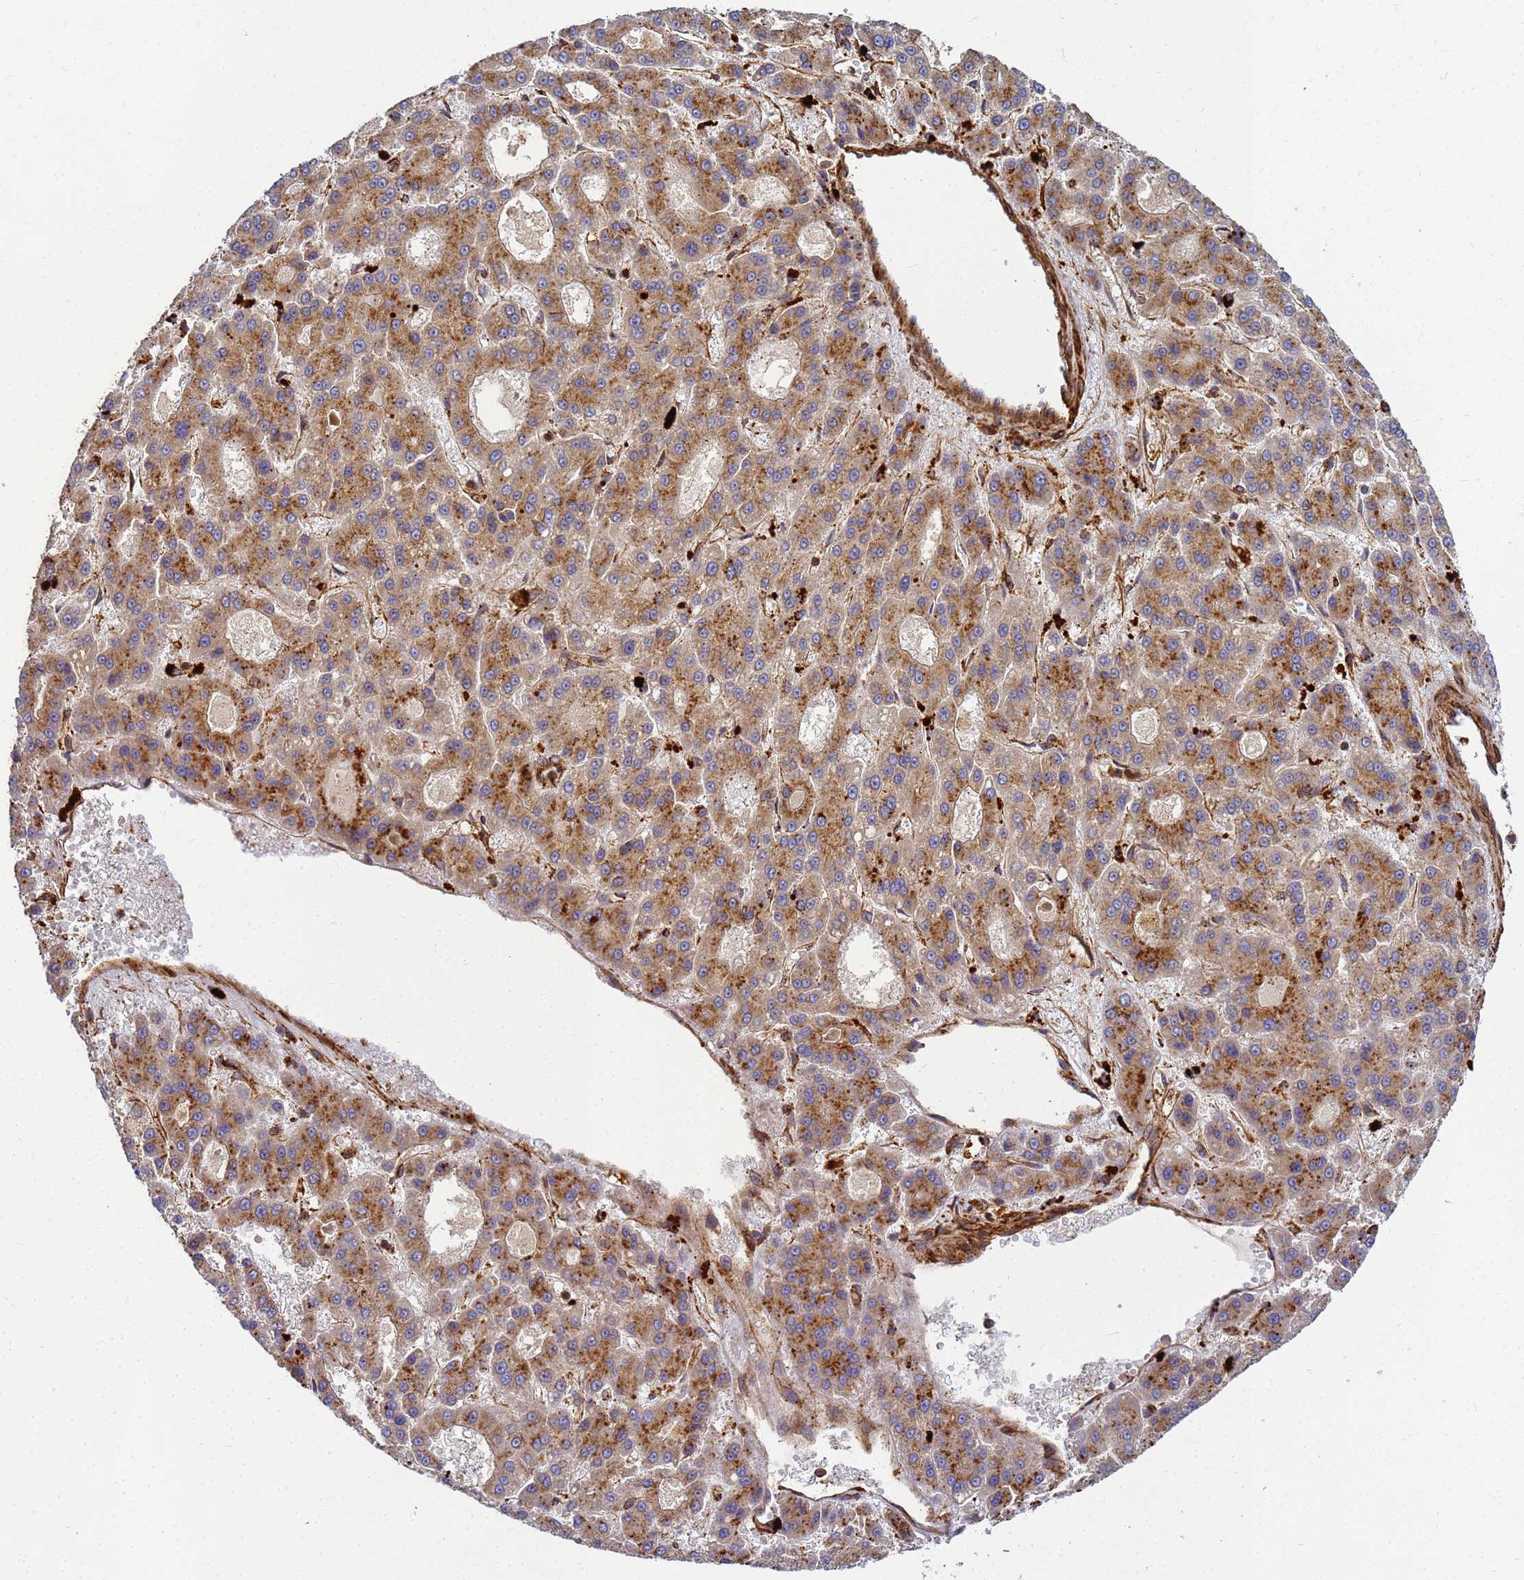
{"staining": {"intensity": "moderate", "quantity": ">75%", "location": "cytoplasmic/membranous"}, "tissue": "liver cancer", "cell_type": "Tumor cells", "image_type": "cancer", "snomed": [{"axis": "morphology", "description": "Carcinoma, Hepatocellular, NOS"}, {"axis": "topography", "description": "Liver"}], "caption": "The immunohistochemical stain highlights moderate cytoplasmic/membranous expression in tumor cells of liver cancer (hepatocellular carcinoma) tissue. The protein of interest is stained brown, and the nuclei are stained in blue (DAB (3,3'-diaminobenzidine) IHC with brightfield microscopy, high magnification).", "gene": "C2CD5", "patient": {"sex": "male", "age": 70}}